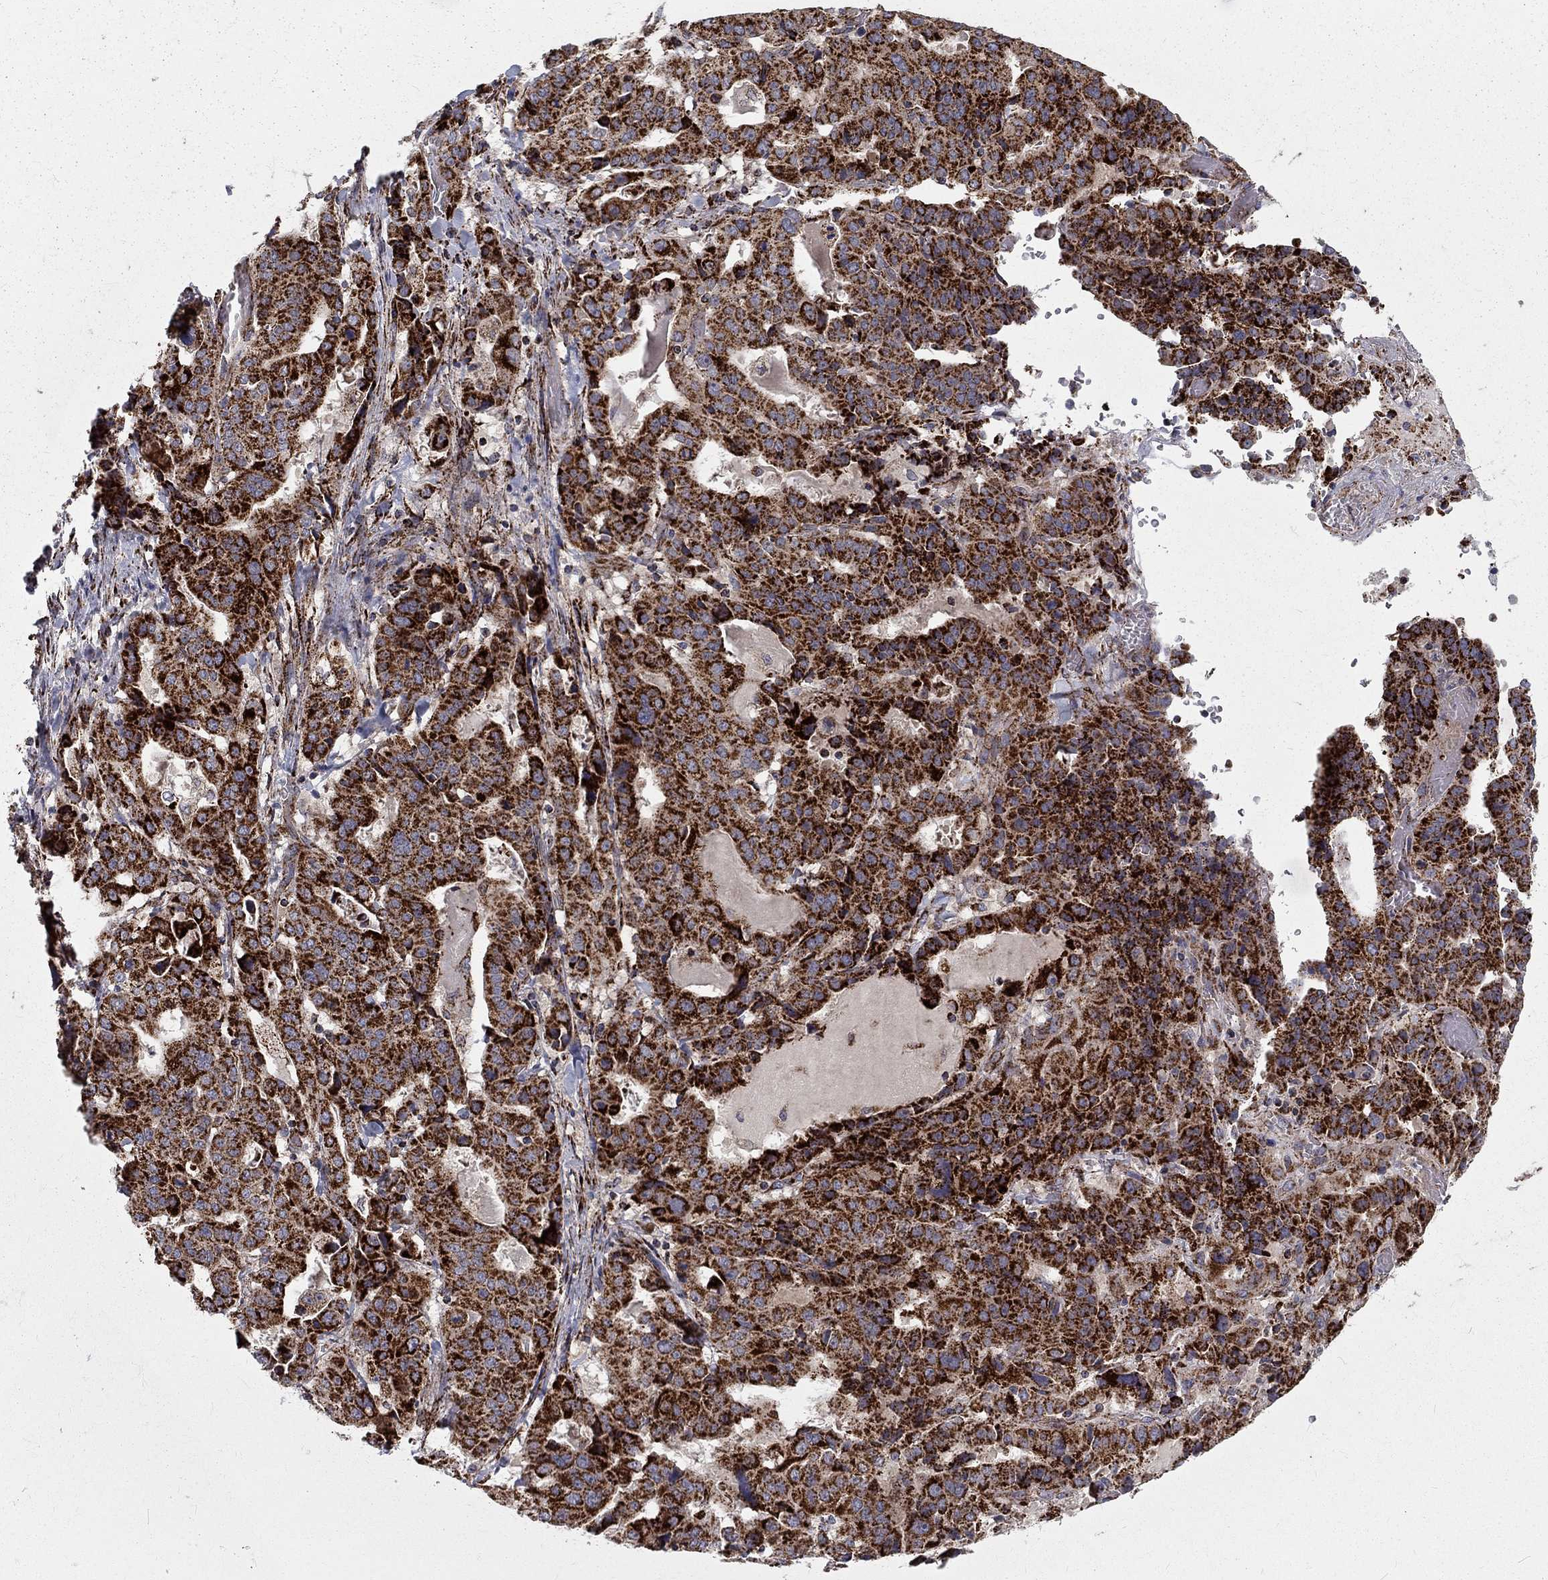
{"staining": {"intensity": "strong", "quantity": ">75%", "location": "cytoplasmic/membranous"}, "tissue": "stomach cancer", "cell_type": "Tumor cells", "image_type": "cancer", "snomed": [{"axis": "morphology", "description": "Adenocarcinoma, NOS"}, {"axis": "topography", "description": "Stomach"}], "caption": "Immunohistochemical staining of human stomach cancer shows high levels of strong cytoplasmic/membranous protein positivity in about >75% of tumor cells.", "gene": "ALDH1B1", "patient": {"sex": "male", "age": 48}}